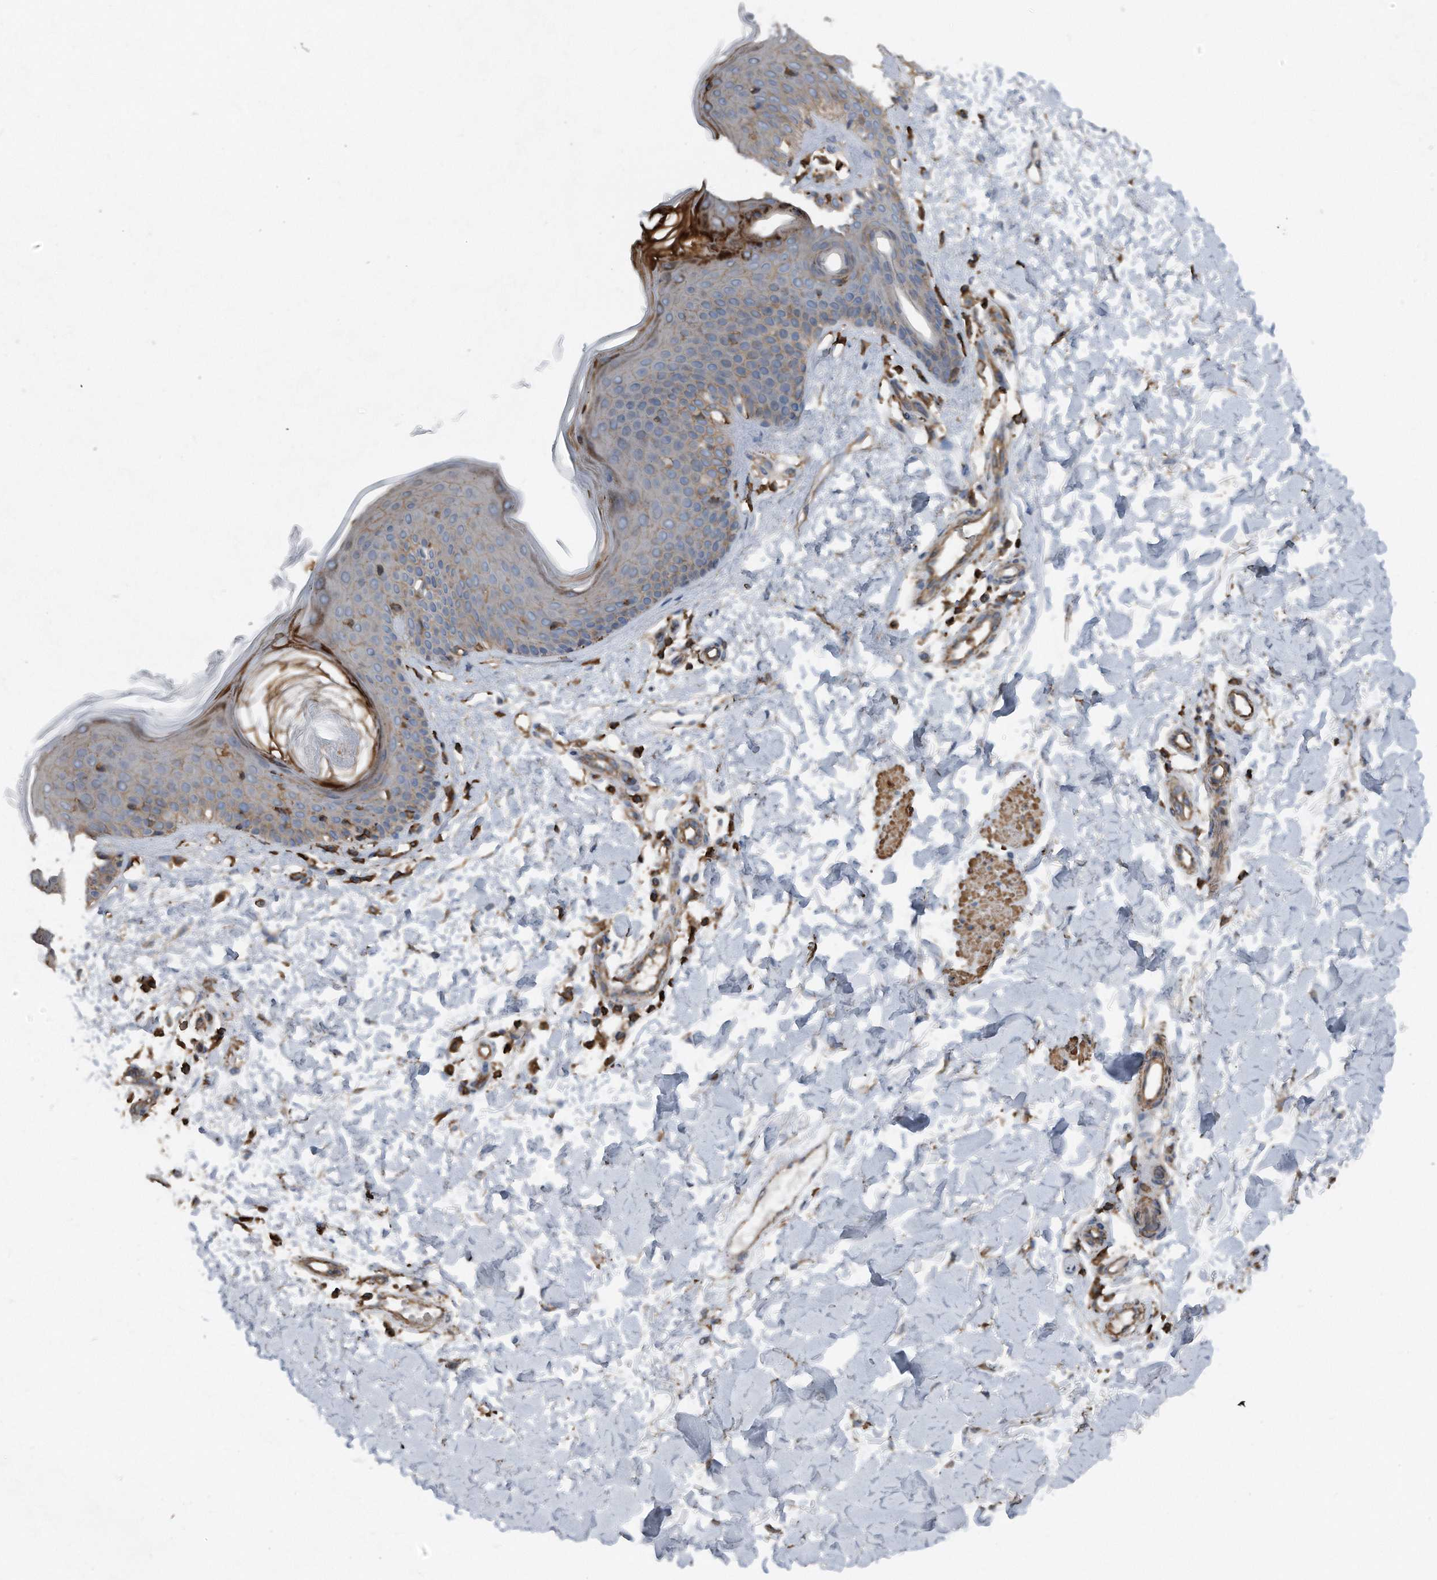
{"staining": {"intensity": "strong", "quantity": ">75%", "location": "cytoplasmic/membranous"}, "tissue": "skin", "cell_type": "Fibroblasts", "image_type": "normal", "snomed": [{"axis": "morphology", "description": "Normal tissue, NOS"}, {"axis": "topography", "description": "Skin"}], "caption": "Human skin stained with a brown dye shows strong cytoplasmic/membranous positive expression in approximately >75% of fibroblasts.", "gene": "RSPO3", "patient": {"sex": "male", "age": 37}}